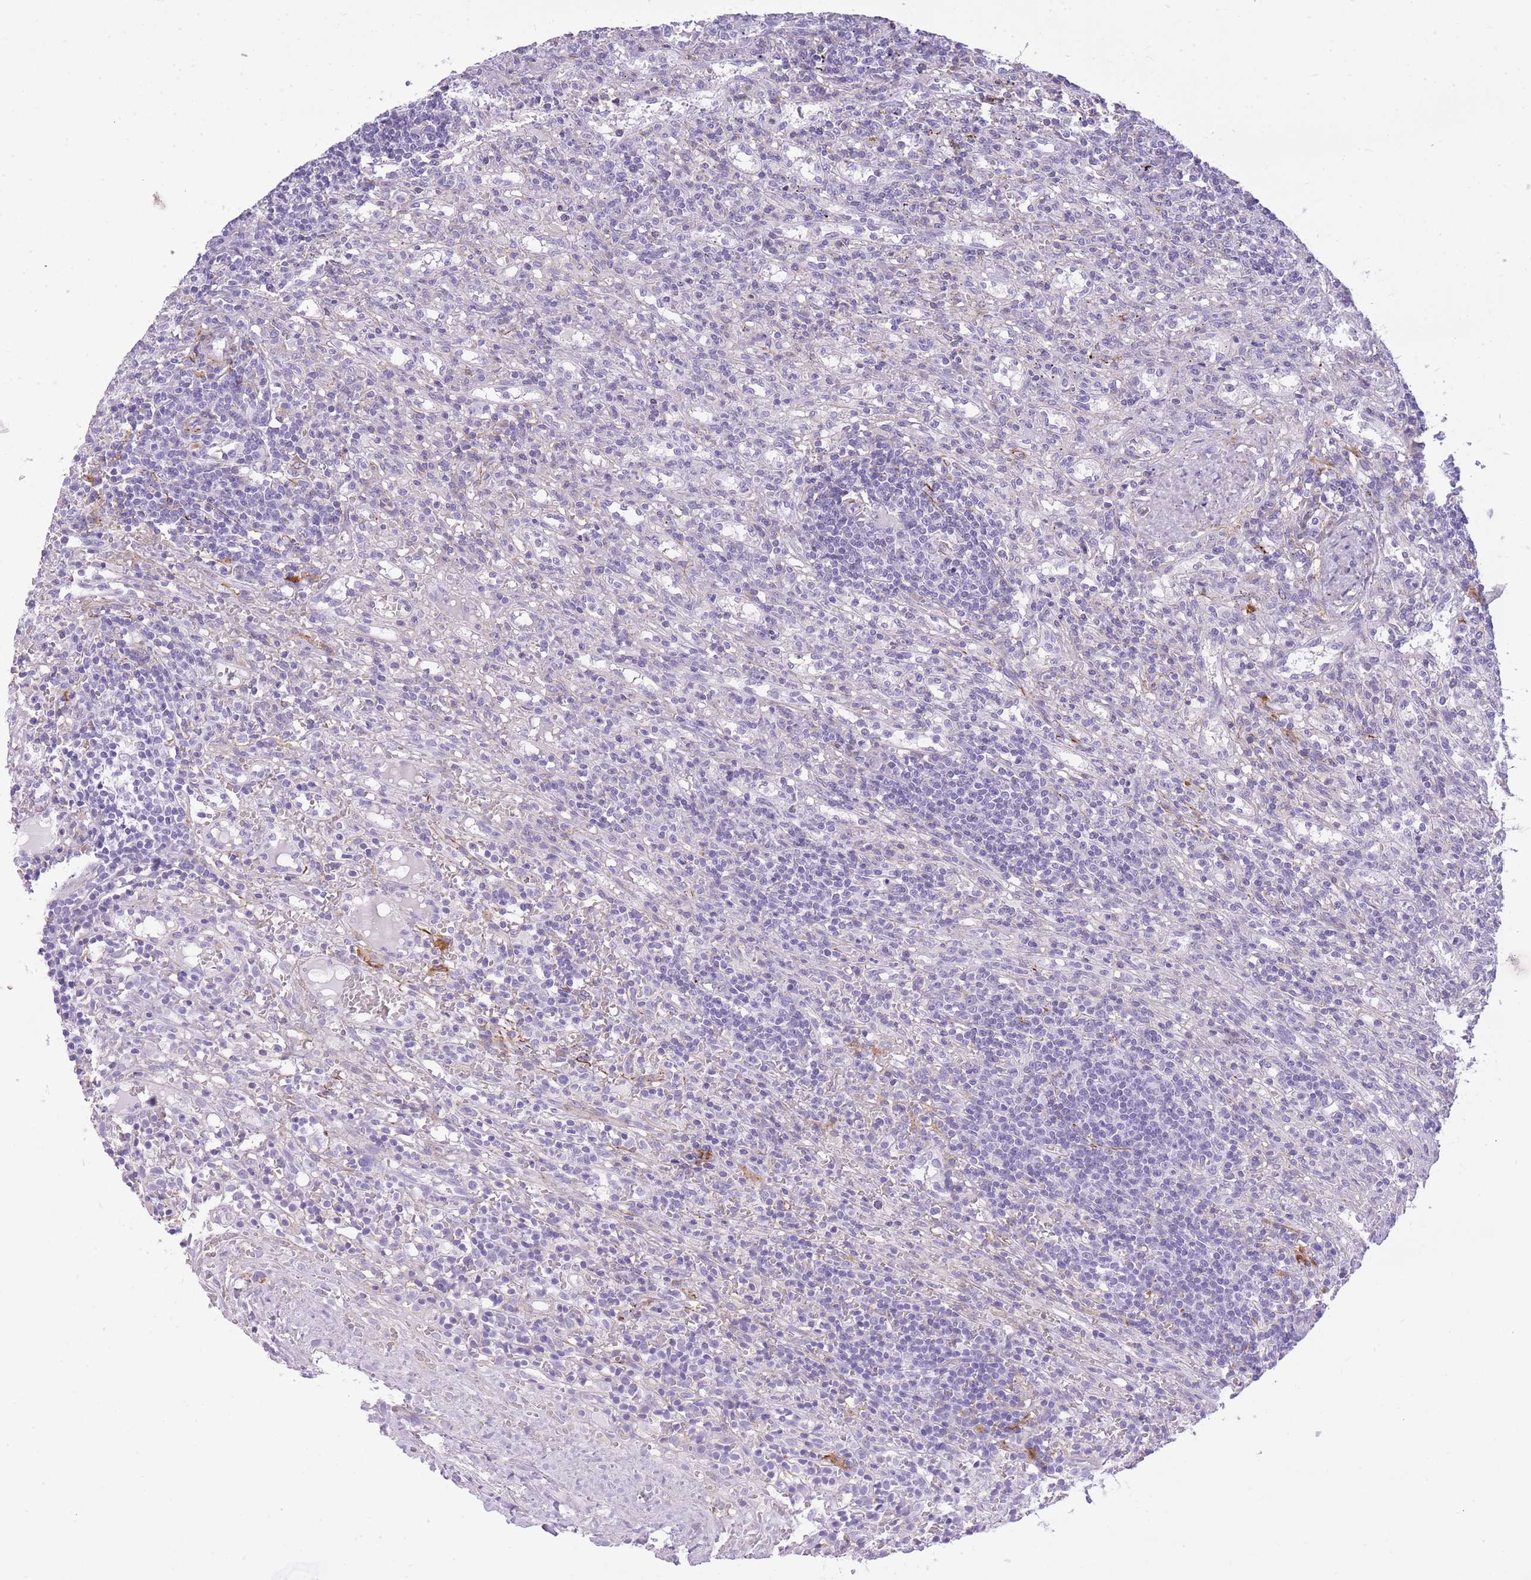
{"staining": {"intensity": "negative", "quantity": "none", "location": "none"}, "tissue": "lymphoma", "cell_type": "Tumor cells", "image_type": "cancer", "snomed": [{"axis": "morphology", "description": "Malignant lymphoma, non-Hodgkin's type, Low grade"}, {"axis": "topography", "description": "Spleen"}], "caption": "High power microscopy image of an IHC histopathology image of lymphoma, revealing no significant expression in tumor cells.", "gene": "RADX", "patient": {"sex": "male", "age": 76}}